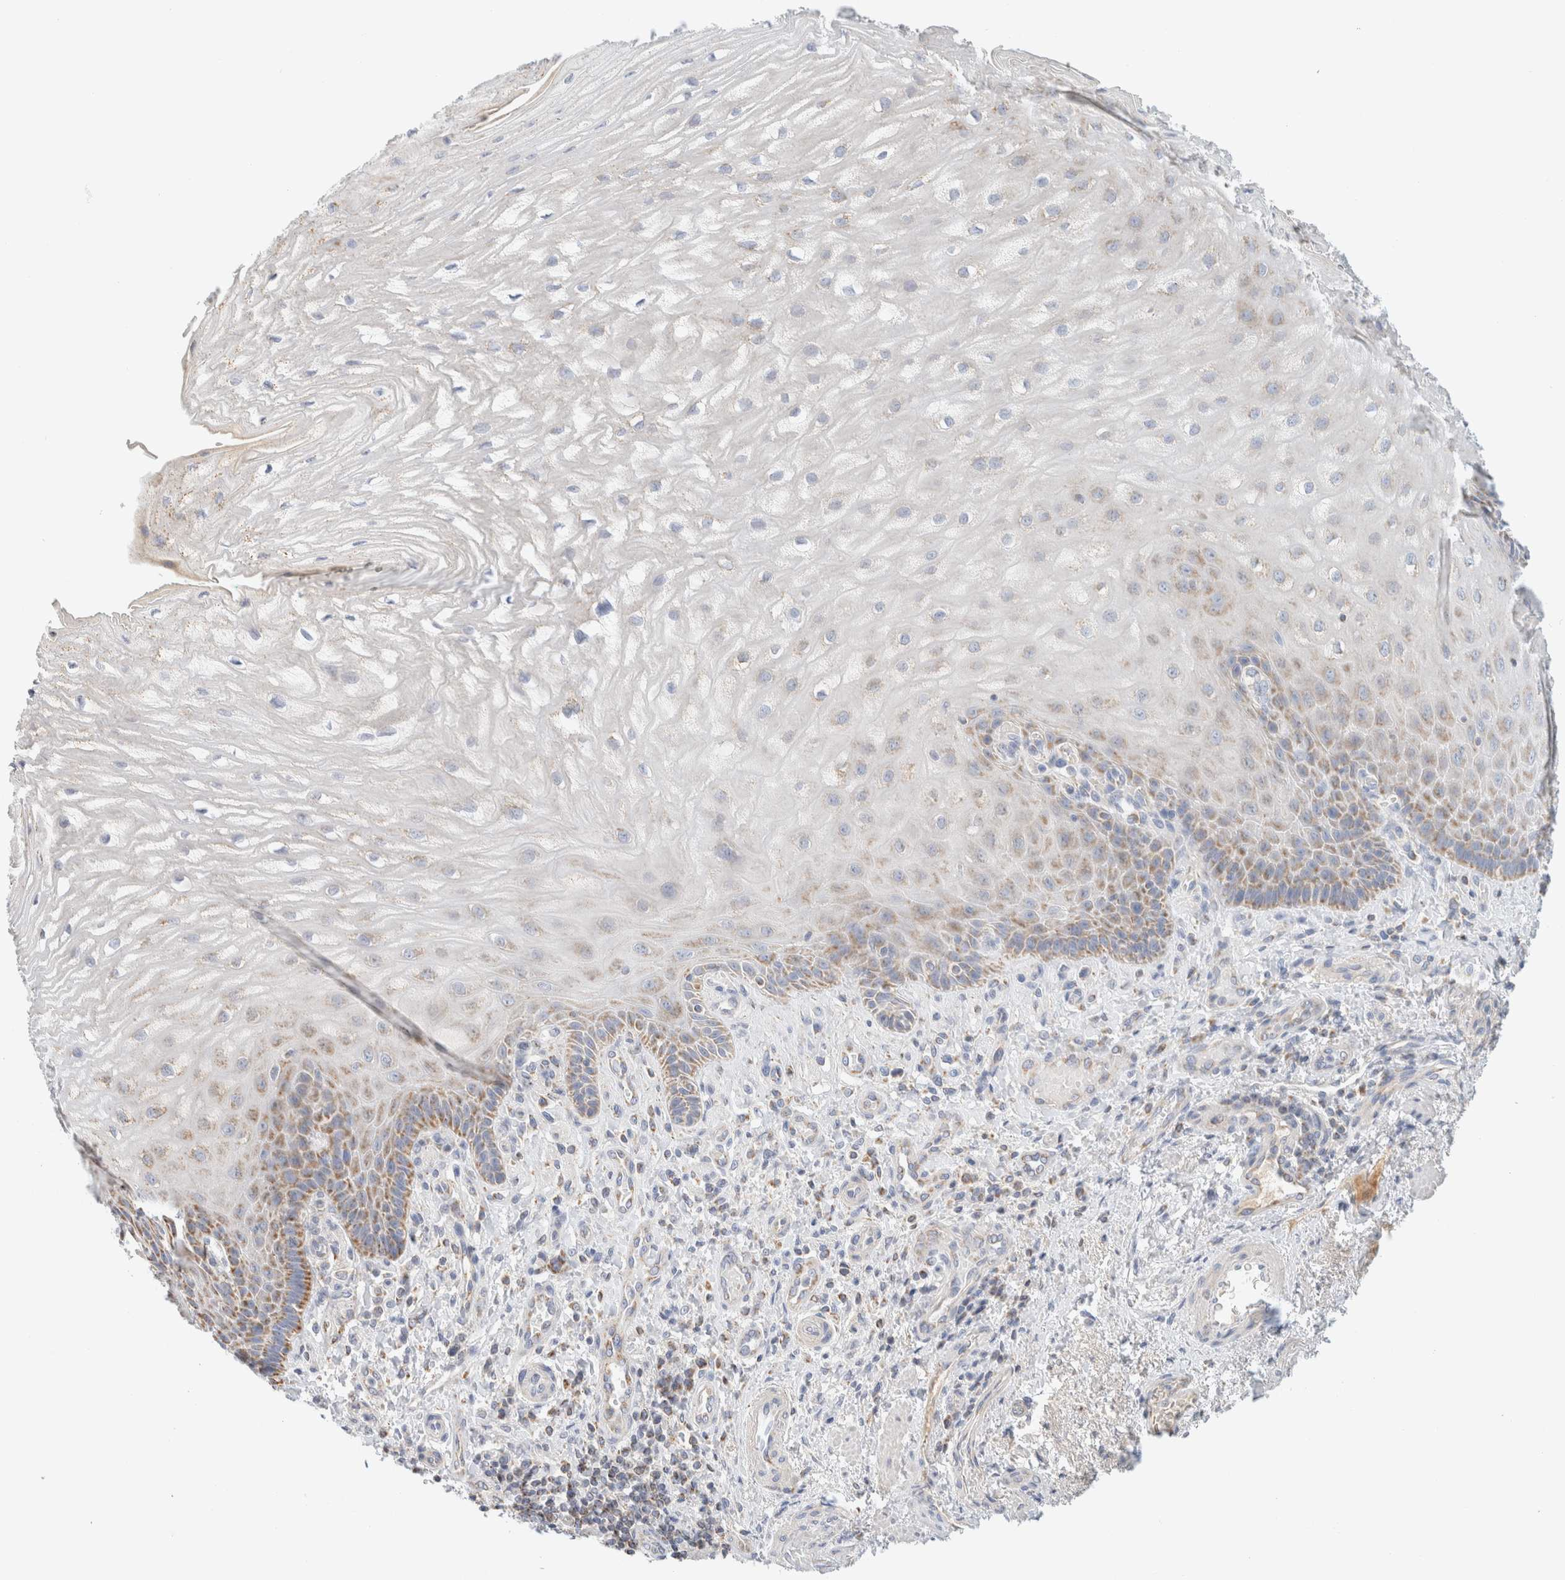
{"staining": {"intensity": "moderate", "quantity": "<25%", "location": "cytoplasmic/membranous"}, "tissue": "esophagus", "cell_type": "Squamous epithelial cells", "image_type": "normal", "snomed": [{"axis": "morphology", "description": "Normal tissue, NOS"}, {"axis": "topography", "description": "Esophagus"}], "caption": "Approximately <25% of squamous epithelial cells in unremarkable human esophagus show moderate cytoplasmic/membranous protein positivity as visualized by brown immunohistochemical staining.", "gene": "HDHD3", "patient": {"sex": "male", "age": 54}}